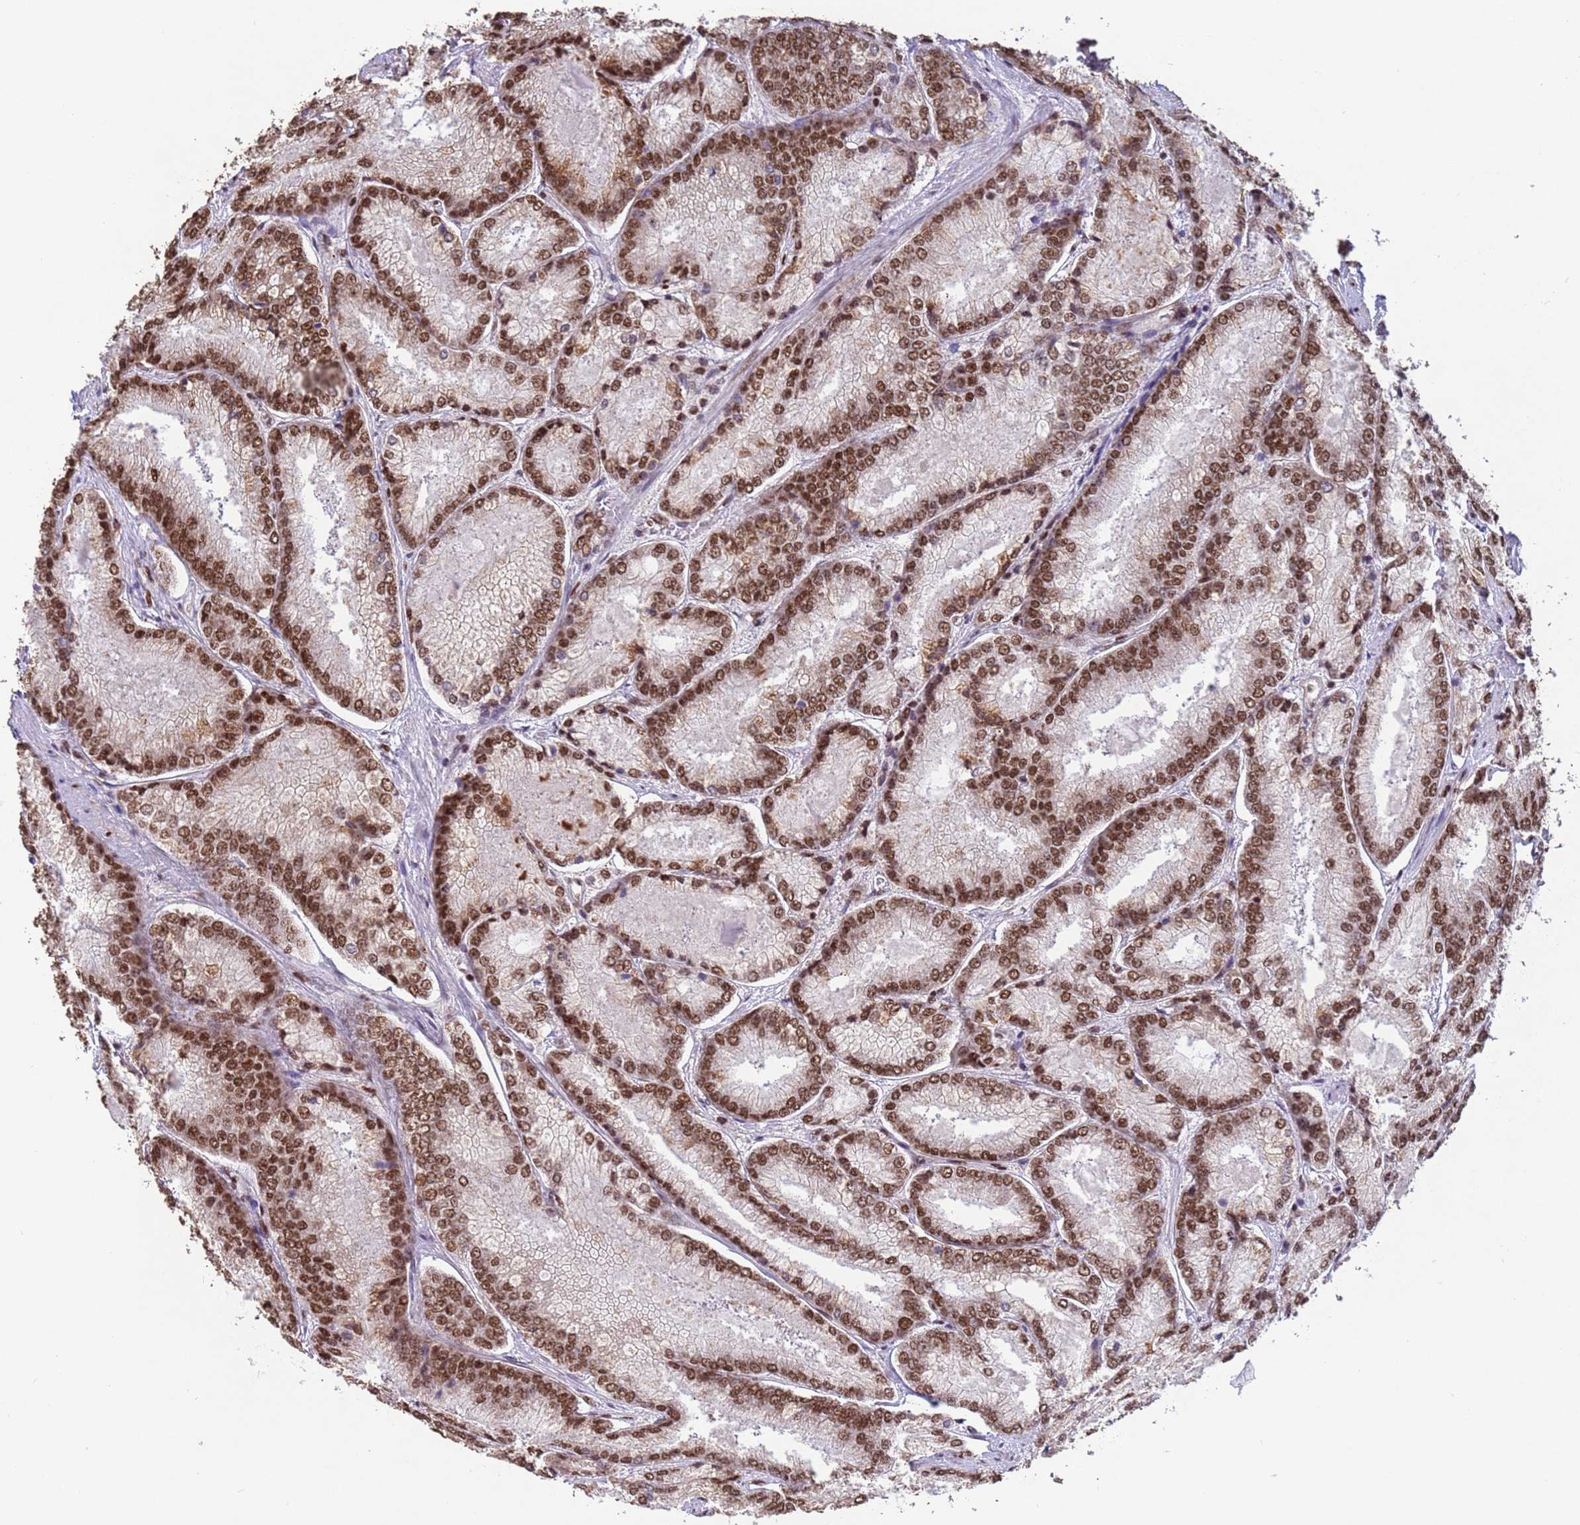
{"staining": {"intensity": "moderate", "quantity": ">75%", "location": "nuclear"}, "tissue": "prostate cancer", "cell_type": "Tumor cells", "image_type": "cancer", "snomed": [{"axis": "morphology", "description": "Adenocarcinoma, Low grade"}, {"axis": "topography", "description": "Prostate"}], "caption": "The image exhibits immunohistochemical staining of prostate adenocarcinoma (low-grade). There is moderate nuclear positivity is seen in about >75% of tumor cells.", "gene": "ESF1", "patient": {"sex": "male", "age": 74}}